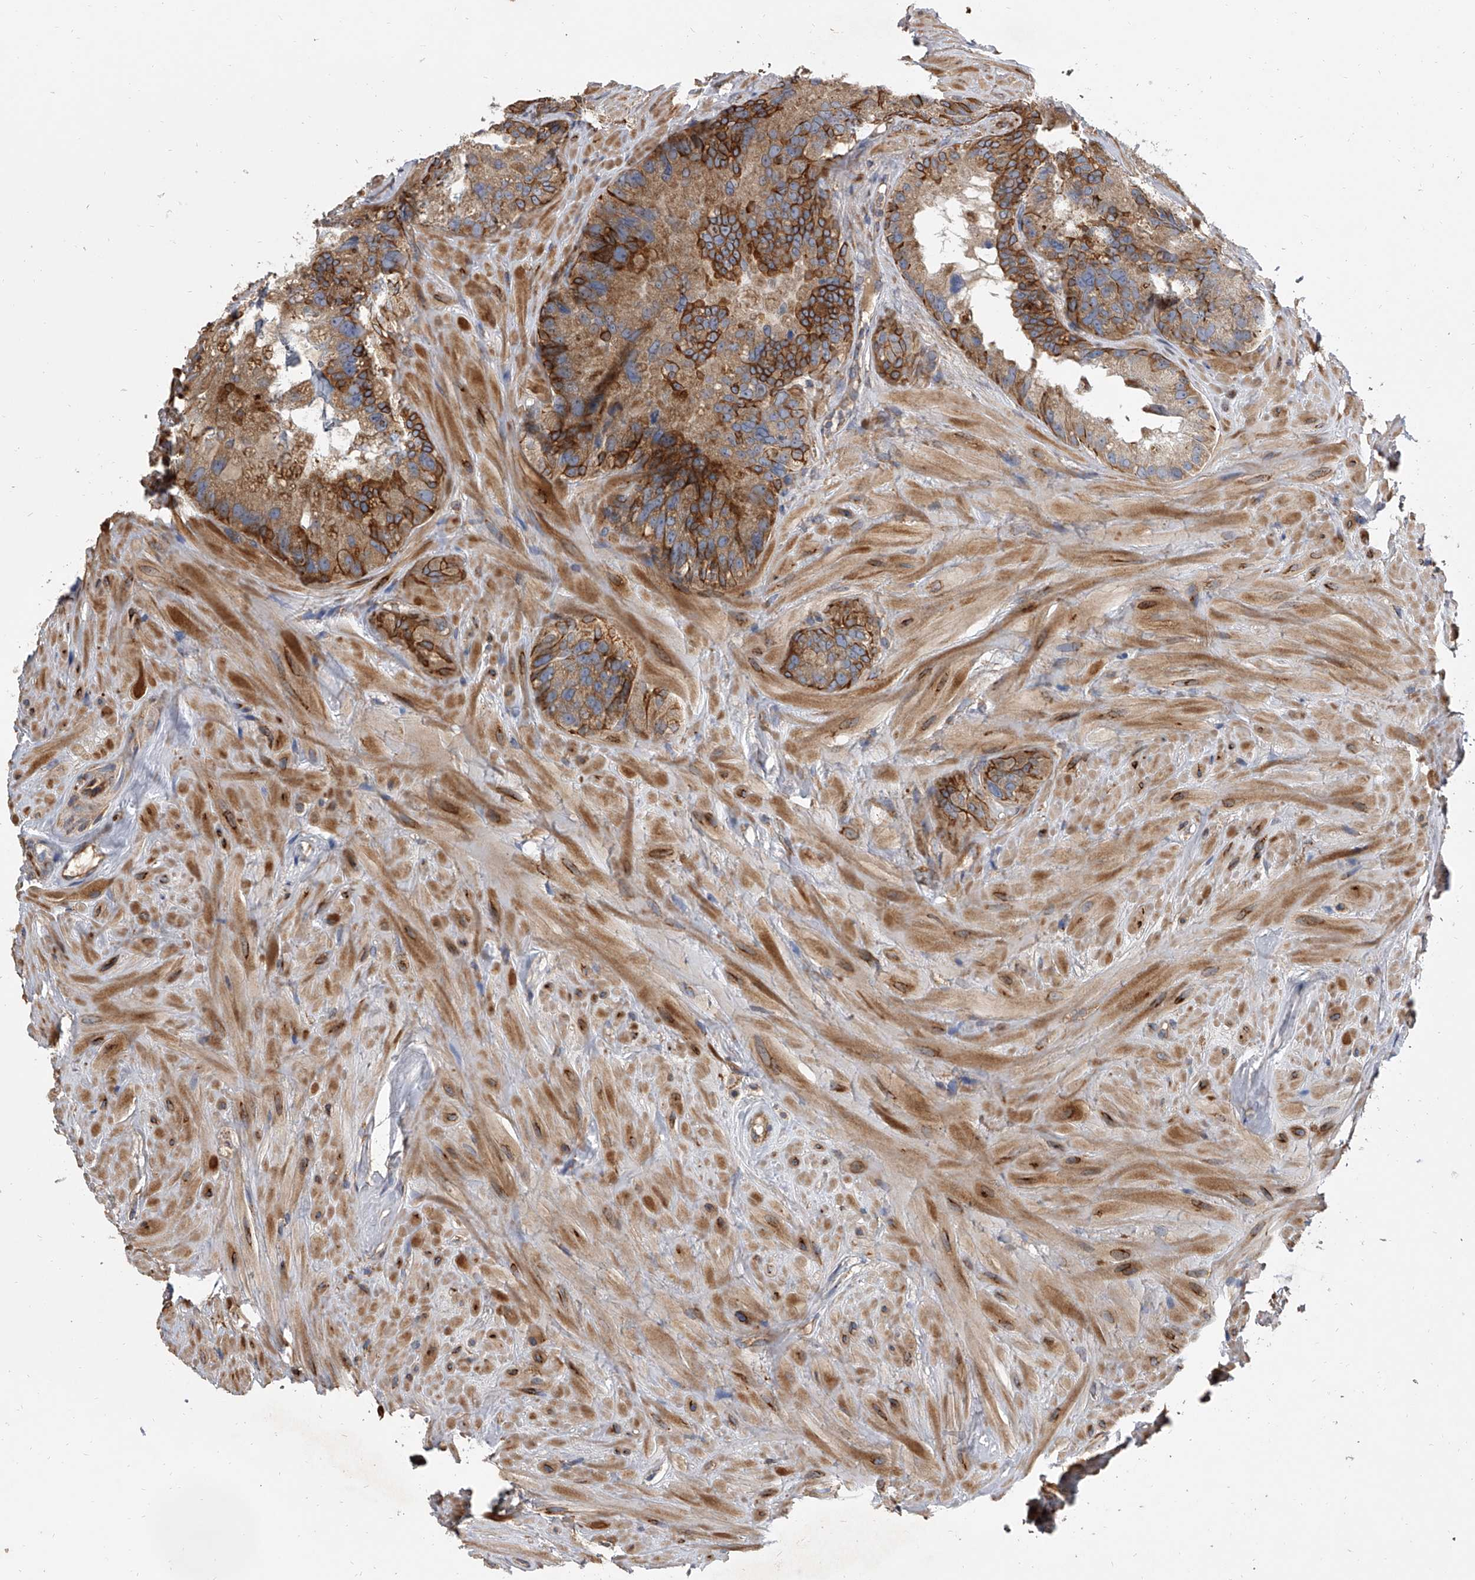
{"staining": {"intensity": "moderate", "quantity": ">75%", "location": "cytoplasmic/membranous"}, "tissue": "seminal vesicle", "cell_type": "Glandular cells", "image_type": "normal", "snomed": [{"axis": "morphology", "description": "Normal tissue, NOS"}, {"axis": "topography", "description": "Seminal veicle"}], "caption": "Seminal vesicle stained with DAB (3,3'-diaminobenzidine) IHC displays medium levels of moderate cytoplasmic/membranous positivity in approximately >75% of glandular cells.", "gene": "EXOC4", "patient": {"sex": "male", "age": 80}}